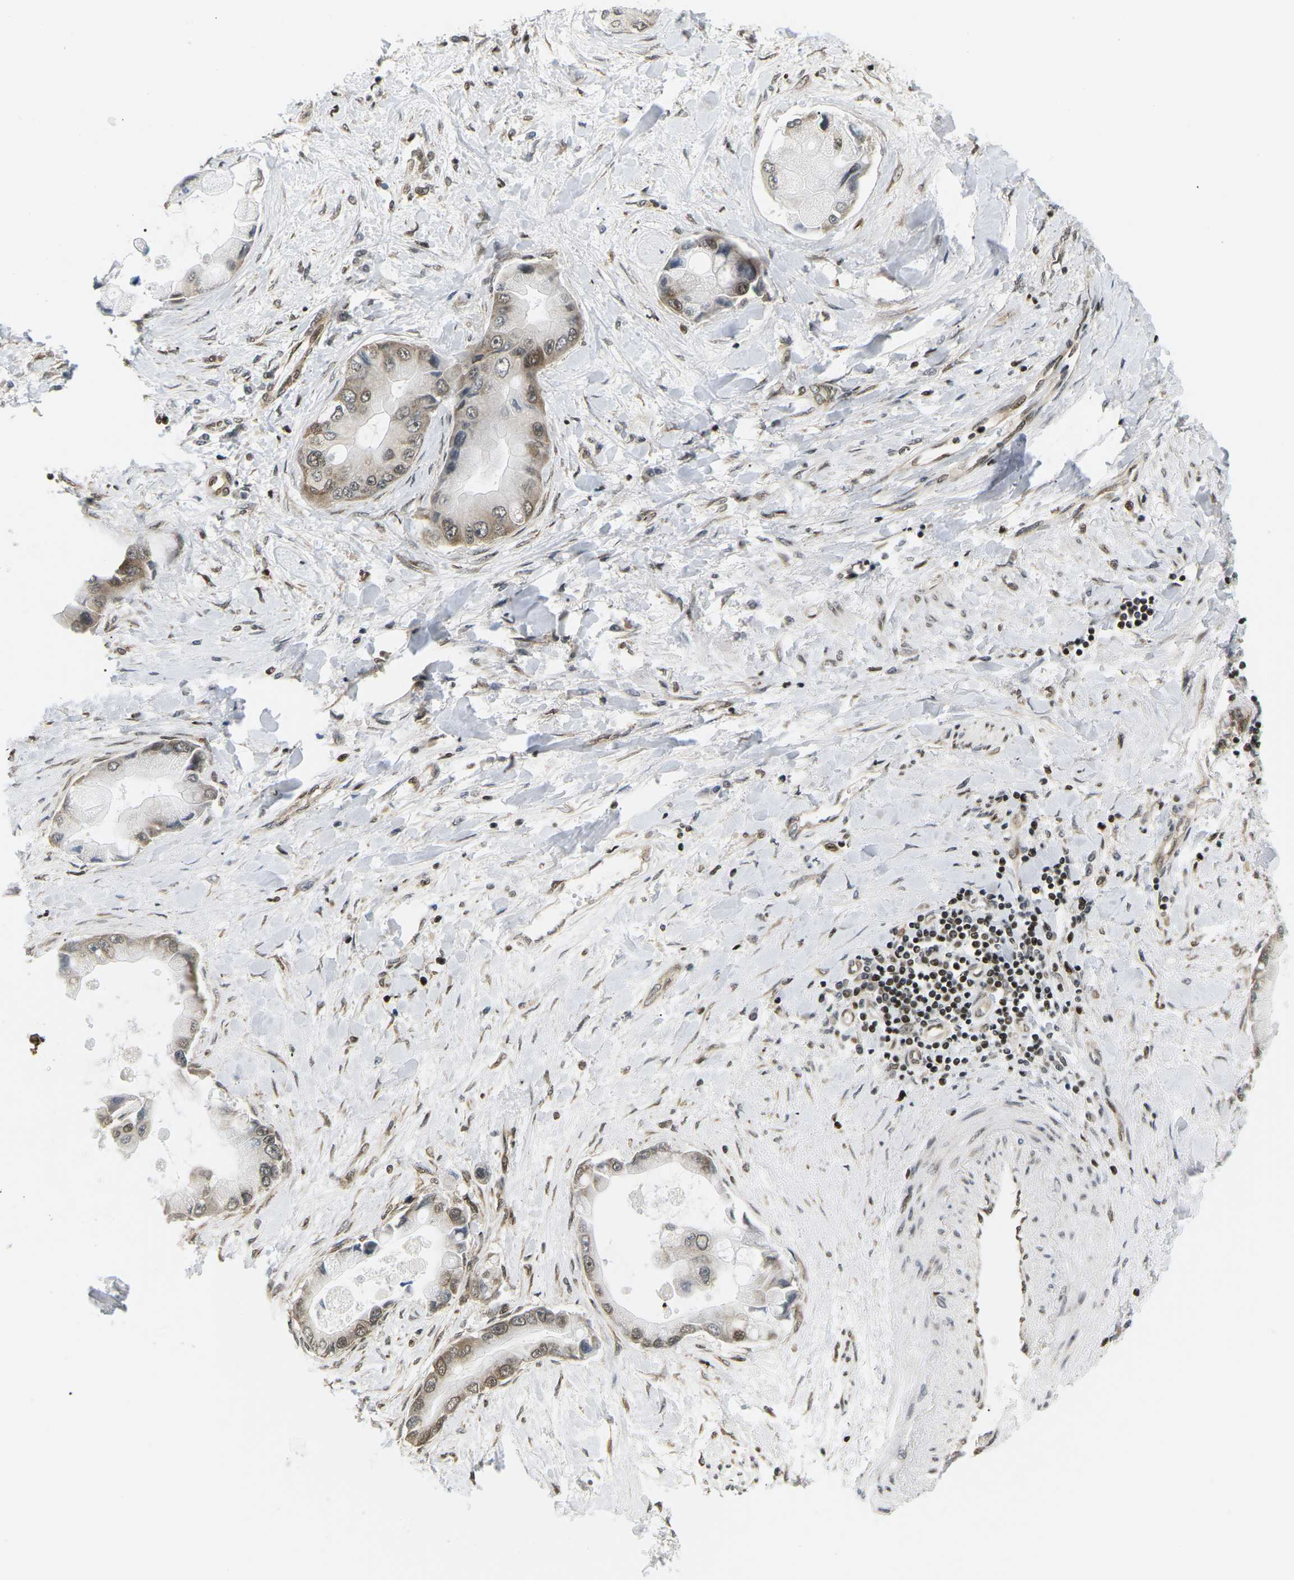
{"staining": {"intensity": "weak", "quantity": ">75%", "location": "cytoplasmic/membranous,nuclear"}, "tissue": "liver cancer", "cell_type": "Tumor cells", "image_type": "cancer", "snomed": [{"axis": "morphology", "description": "Cholangiocarcinoma"}, {"axis": "topography", "description": "Liver"}], "caption": "Liver cancer stained with a brown dye displays weak cytoplasmic/membranous and nuclear positive positivity in about >75% of tumor cells.", "gene": "CELF1", "patient": {"sex": "male", "age": 50}}